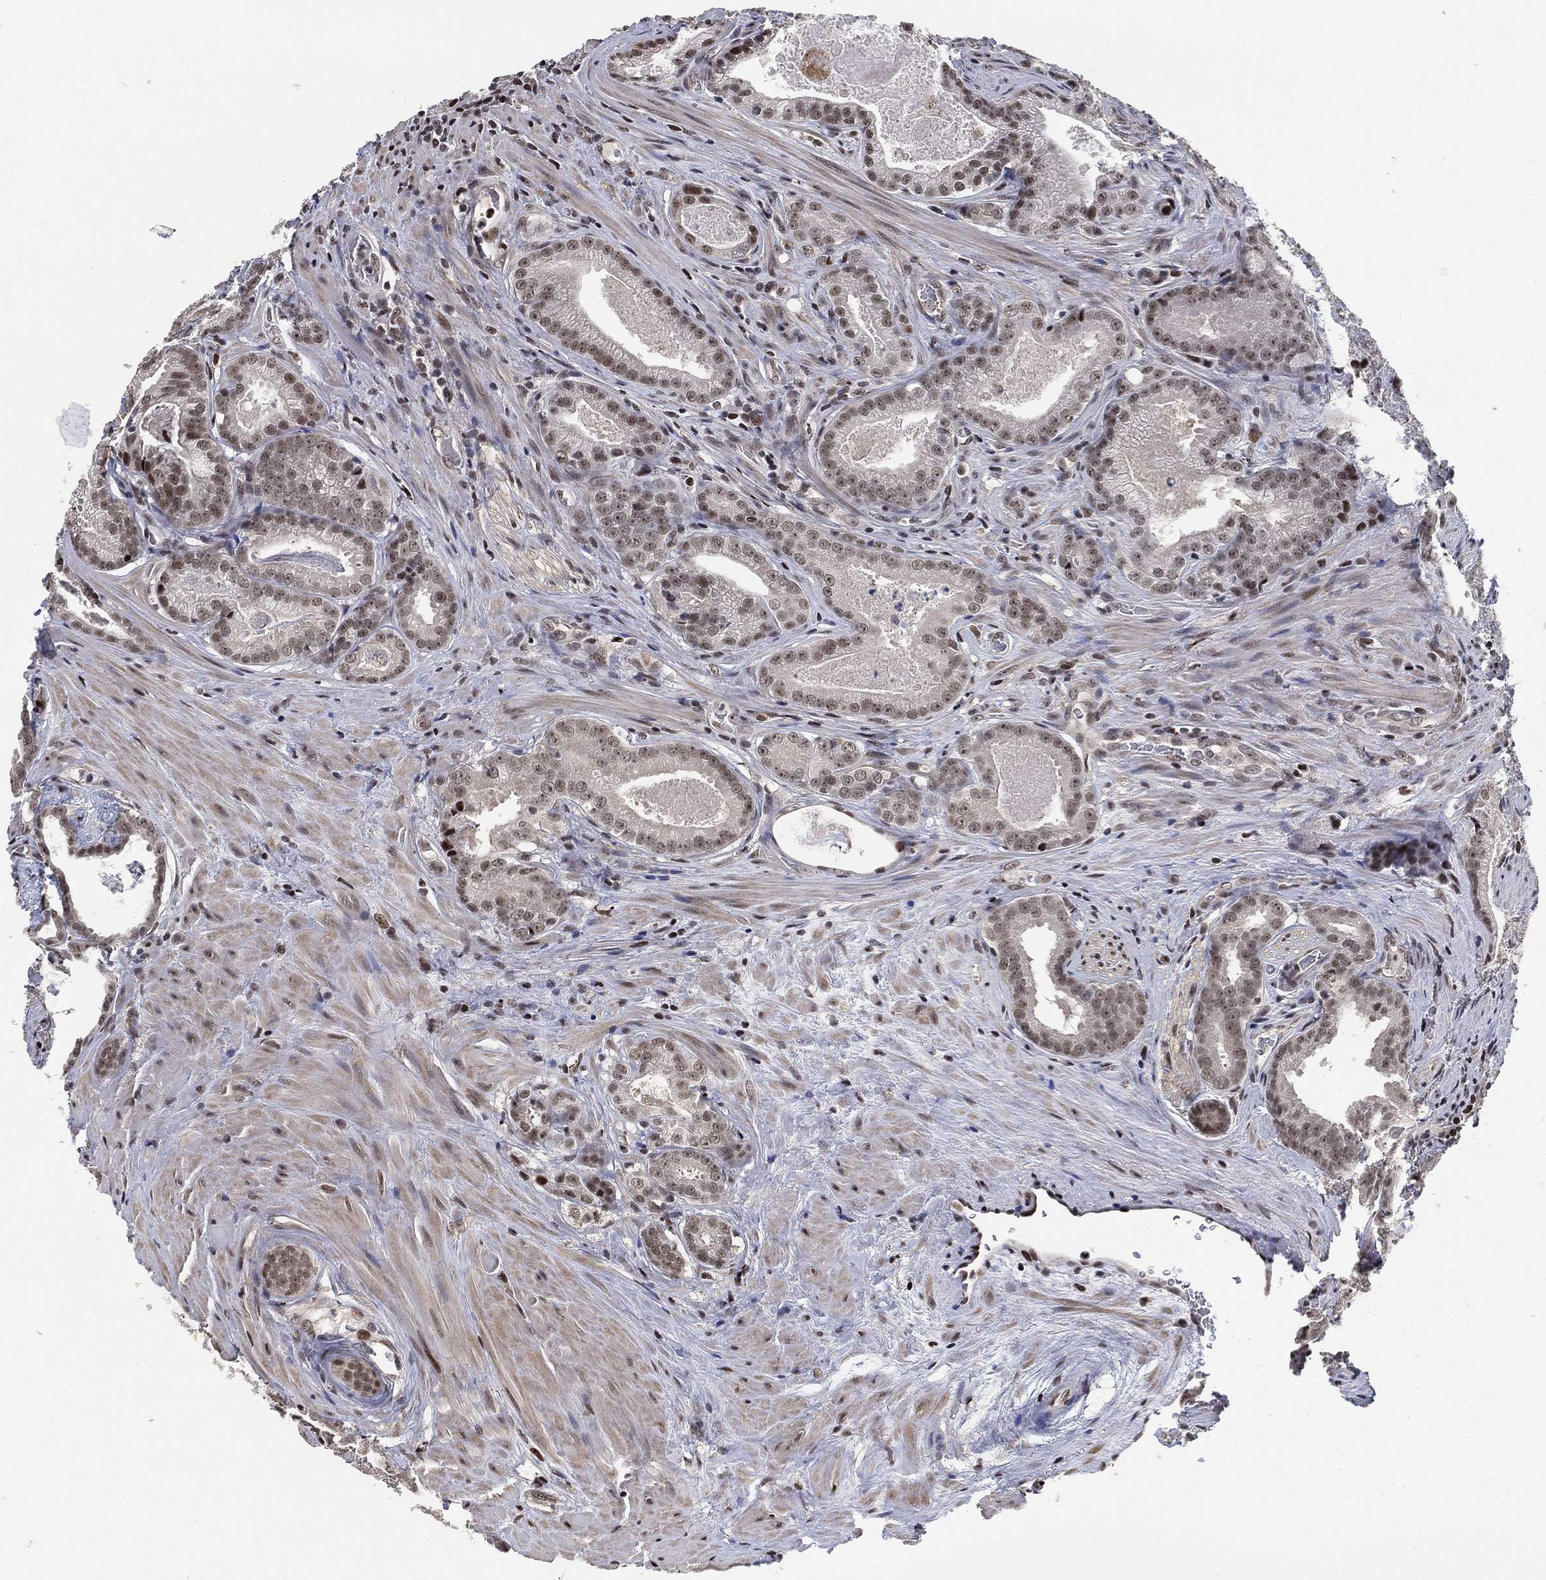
{"staining": {"intensity": "strong", "quantity": "<25%", "location": "nuclear"}, "tissue": "prostate cancer", "cell_type": "Tumor cells", "image_type": "cancer", "snomed": [{"axis": "morphology", "description": "Adenocarcinoma, NOS"}, {"axis": "topography", "description": "Prostate"}], "caption": "Prostate cancer tissue shows strong nuclear positivity in about <25% of tumor cells", "gene": "ZSCAN30", "patient": {"sex": "male", "age": 61}}